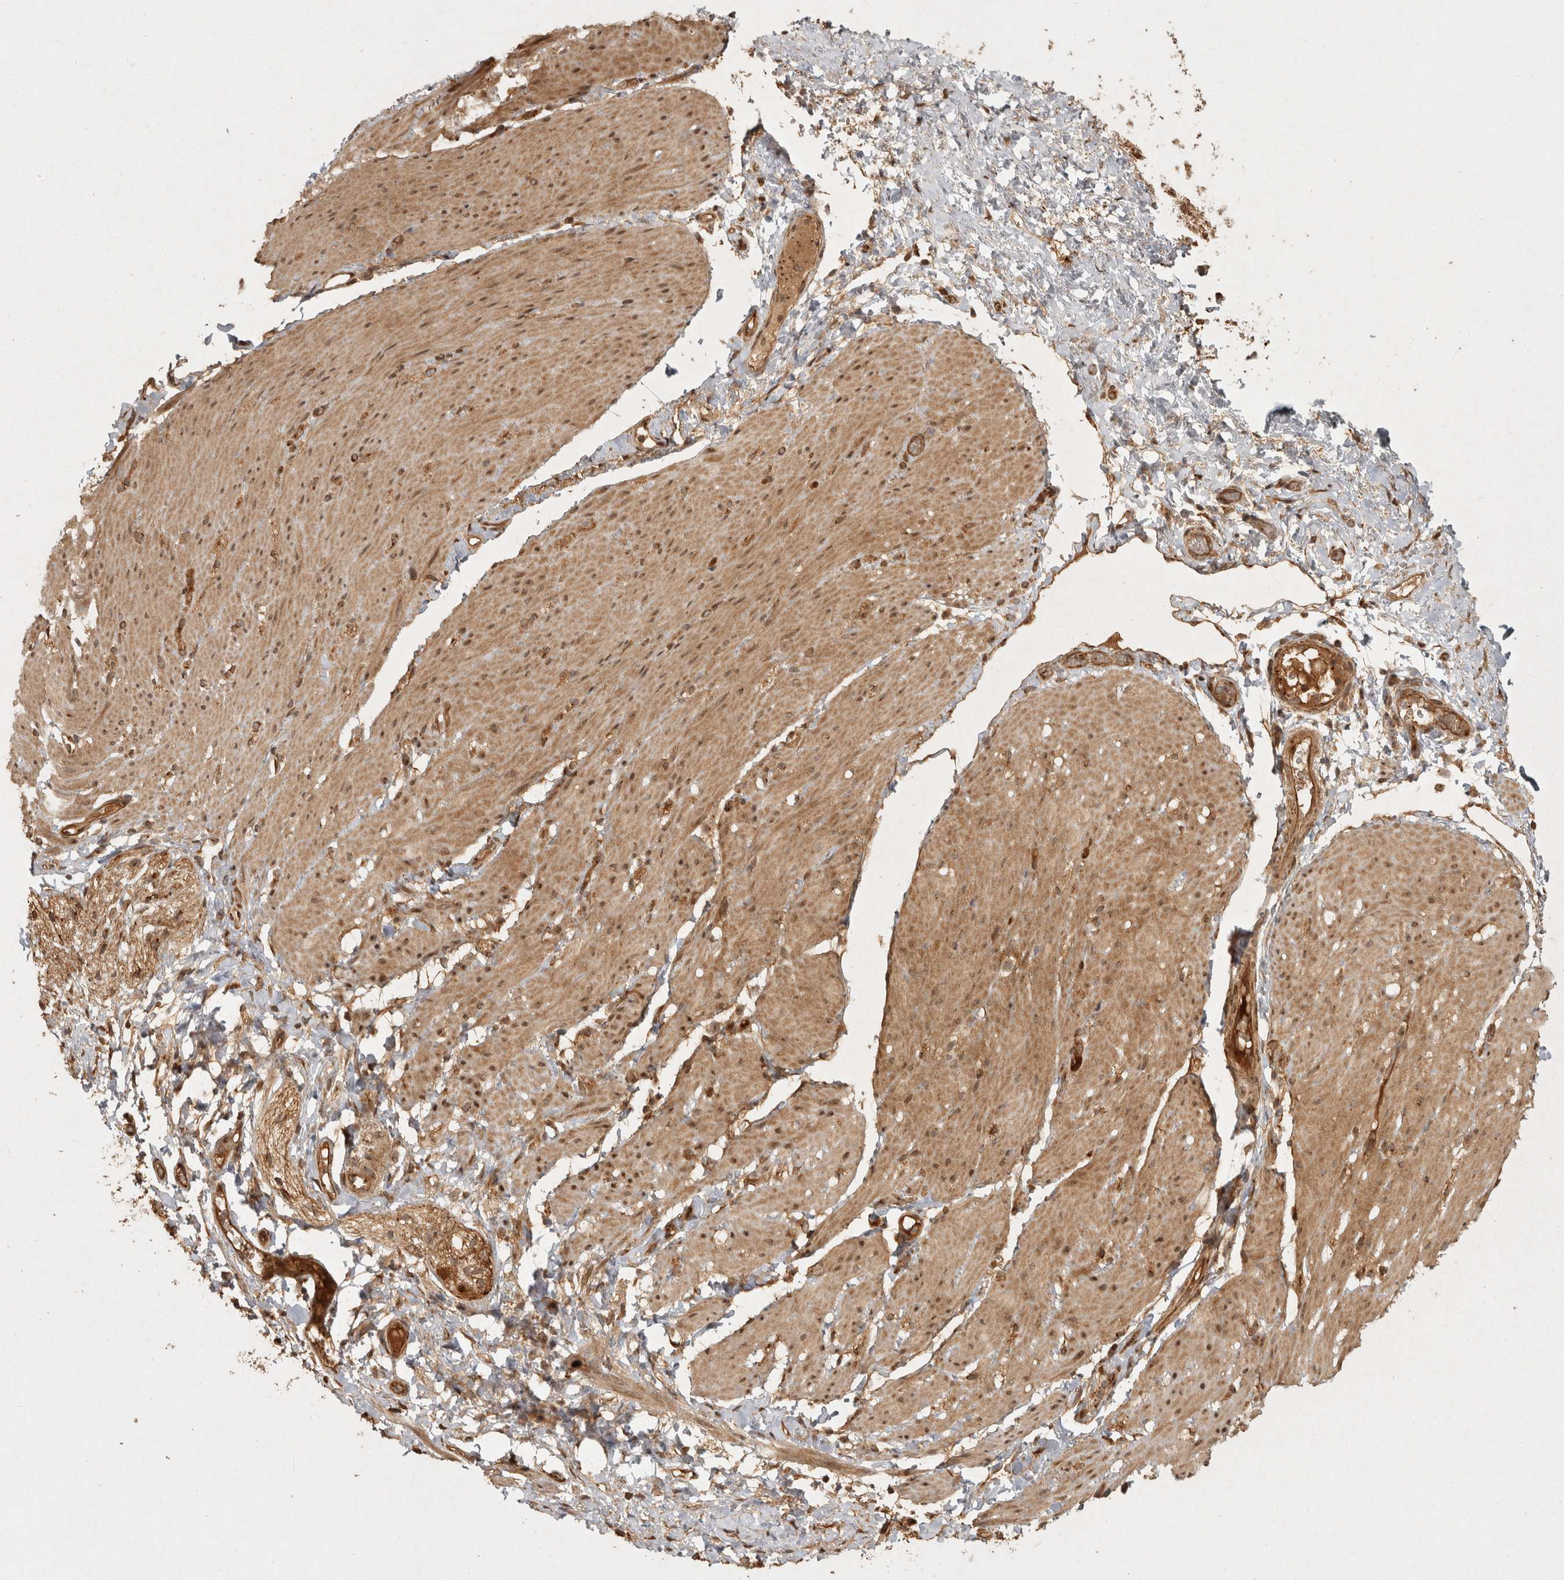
{"staining": {"intensity": "moderate", "quantity": ">75%", "location": "cytoplasmic/membranous"}, "tissue": "smooth muscle", "cell_type": "Smooth muscle cells", "image_type": "normal", "snomed": [{"axis": "morphology", "description": "Normal tissue, NOS"}, {"axis": "topography", "description": "Smooth muscle"}, {"axis": "topography", "description": "Small intestine"}], "caption": "Protein expression analysis of normal smooth muscle exhibits moderate cytoplasmic/membranous expression in approximately >75% of smooth muscle cells. The protein is stained brown, and the nuclei are stained in blue (DAB (3,3'-diaminobenzidine) IHC with brightfield microscopy, high magnification).", "gene": "CAMSAP2", "patient": {"sex": "female", "age": 84}}